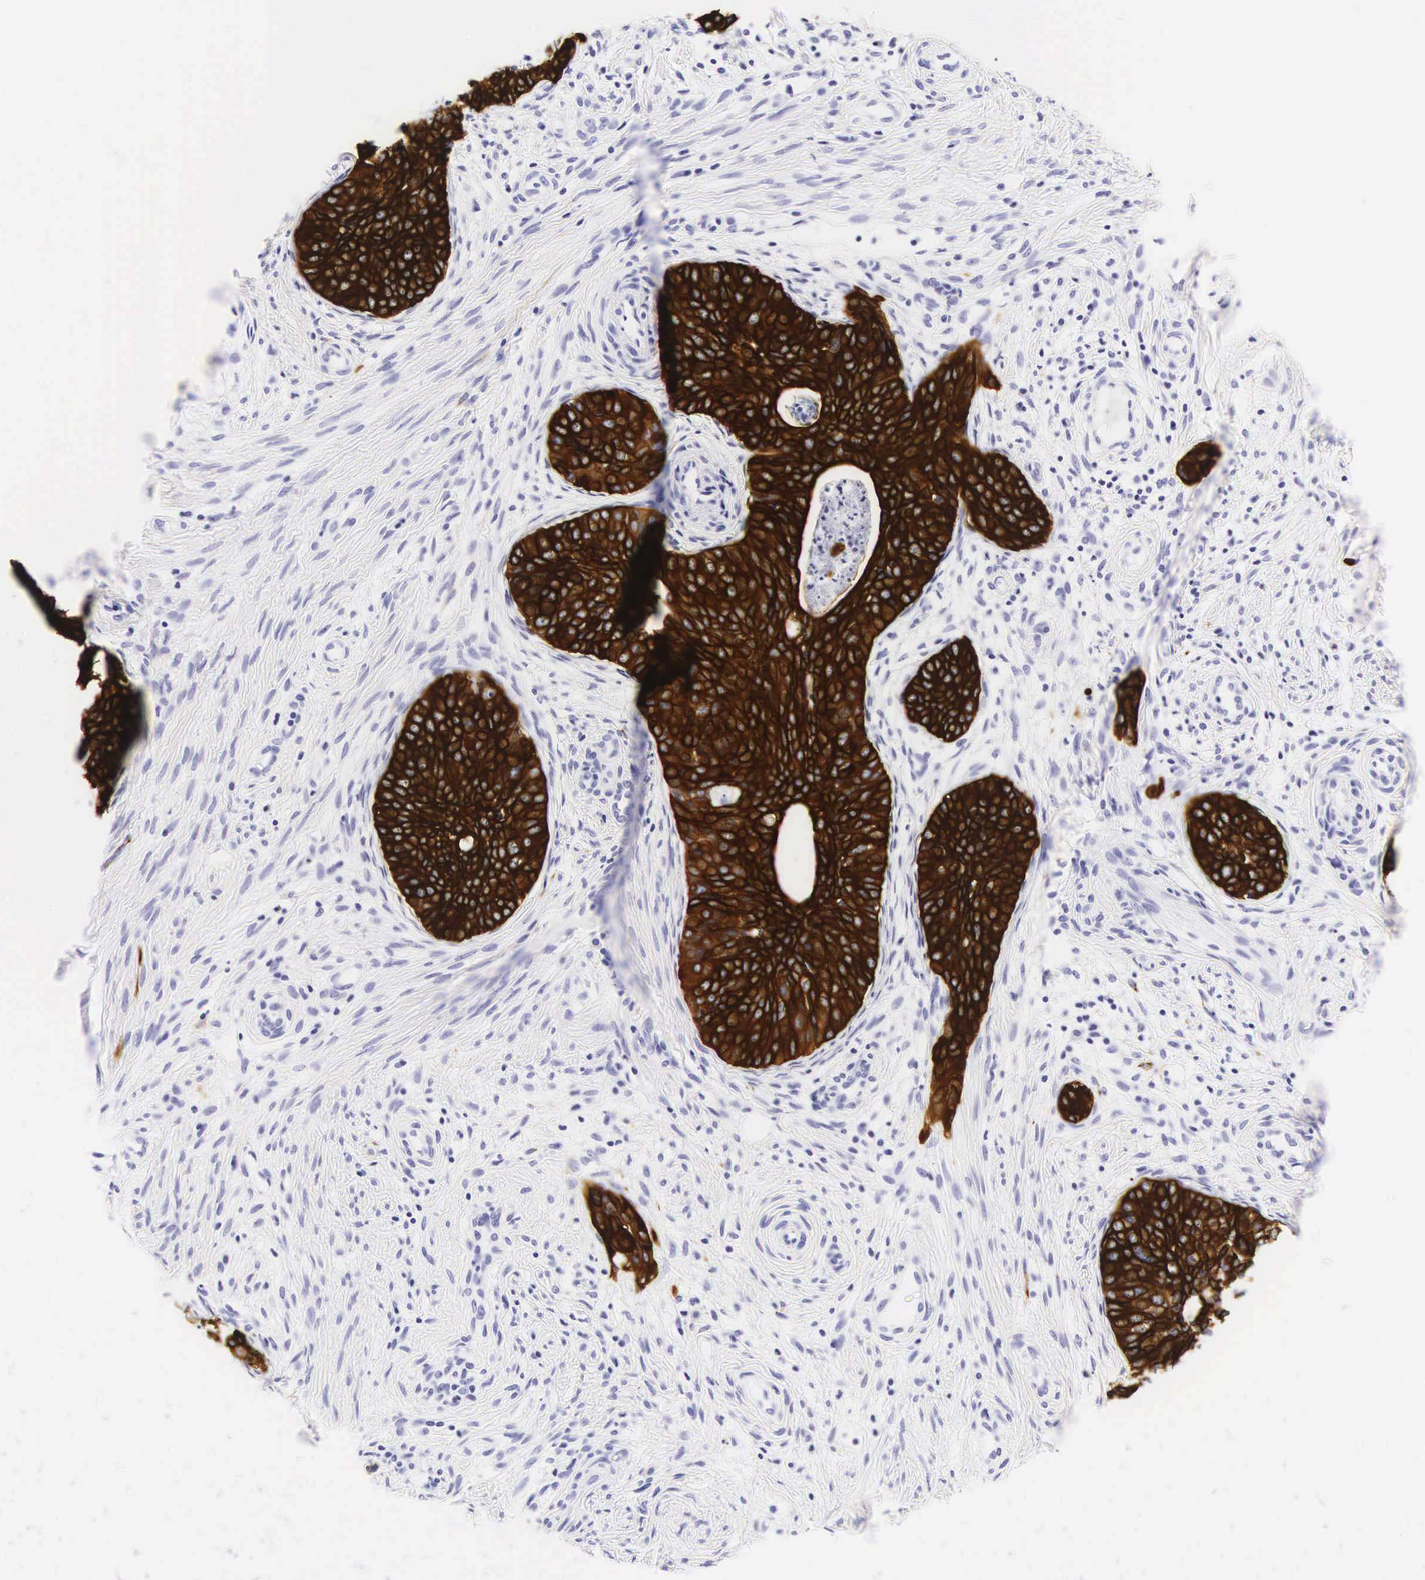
{"staining": {"intensity": "strong", "quantity": ">75%", "location": "cytoplasmic/membranous"}, "tissue": "cervical cancer", "cell_type": "Tumor cells", "image_type": "cancer", "snomed": [{"axis": "morphology", "description": "Squamous cell carcinoma, NOS"}, {"axis": "topography", "description": "Cervix"}], "caption": "Strong cytoplasmic/membranous staining is identified in about >75% of tumor cells in cervical cancer.", "gene": "KRT18", "patient": {"sex": "female", "age": 34}}